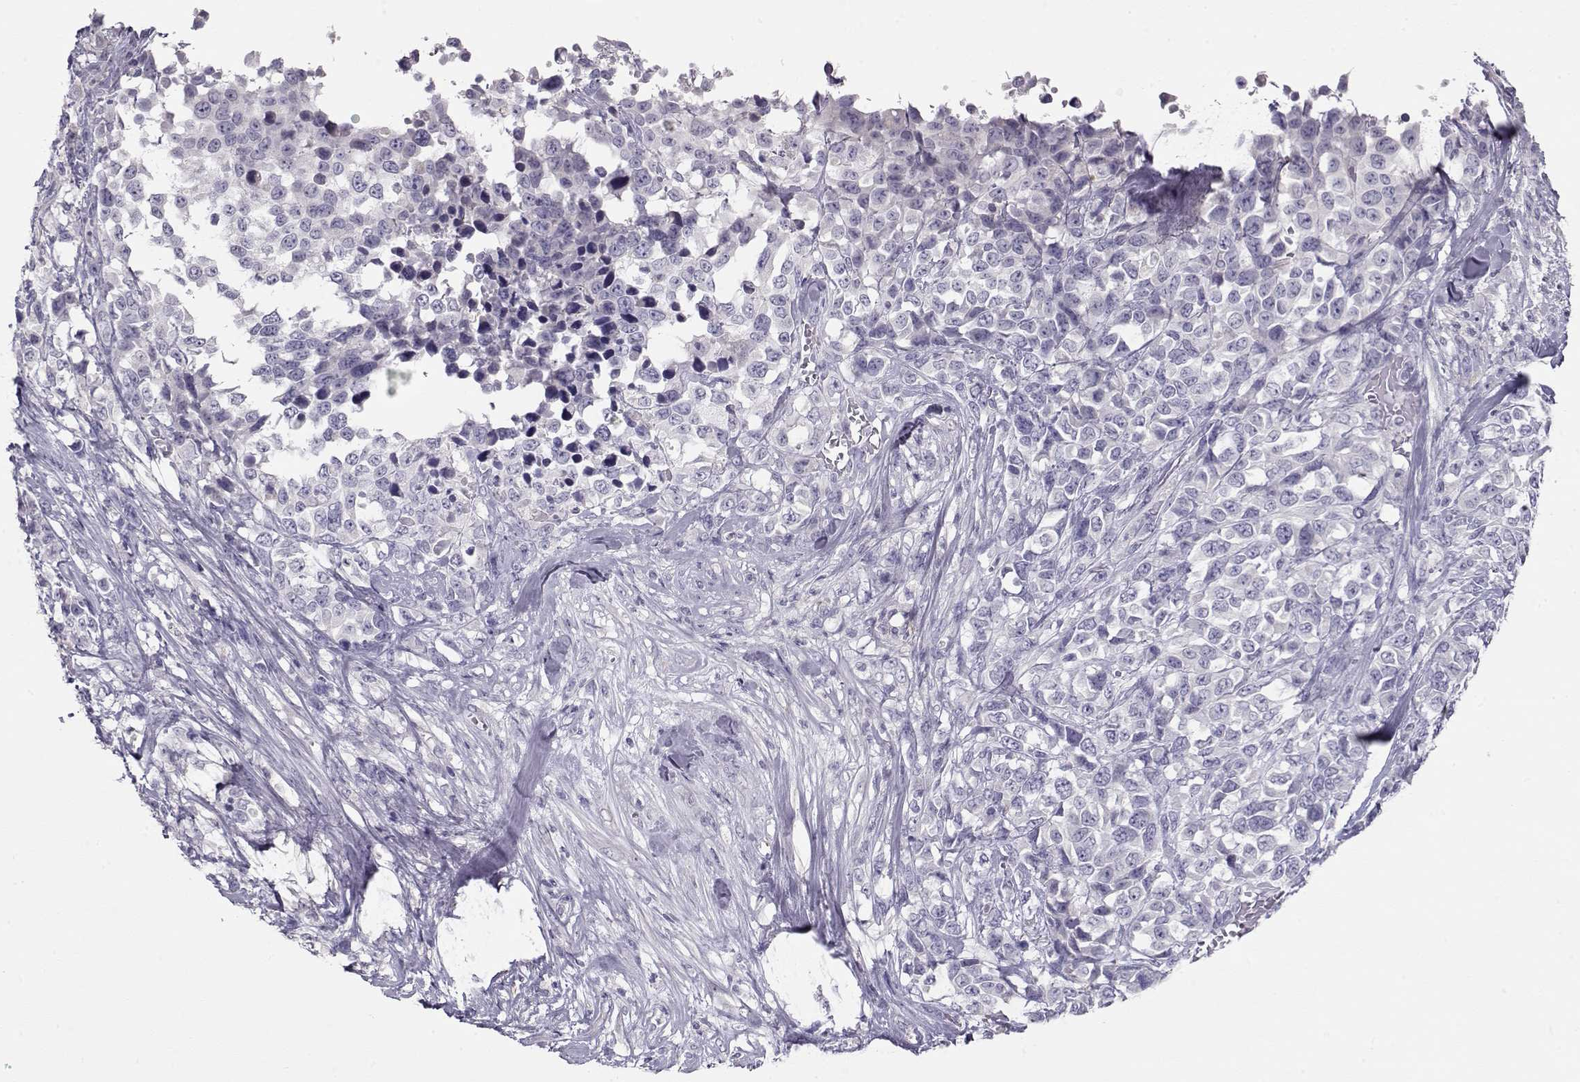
{"staining": {"intensity": "negative", "quantity": "none", "location": "none"}, "tissue": "melanoma", "cell_type": "Tumor cells", "image_type": "cancer", "snomed": [{"axis": "morphology", "description": "Malignant melanoma, Metastatic site"}, {"axis": "topography", "description": "Skin"}], "caption": "Immunohistochemistry of melanoma demonstrates no staining in tumor cells. Nuclei are stained in blue.", "gene": "GRK1", "patient": {"sex": "male", "age": 84}}